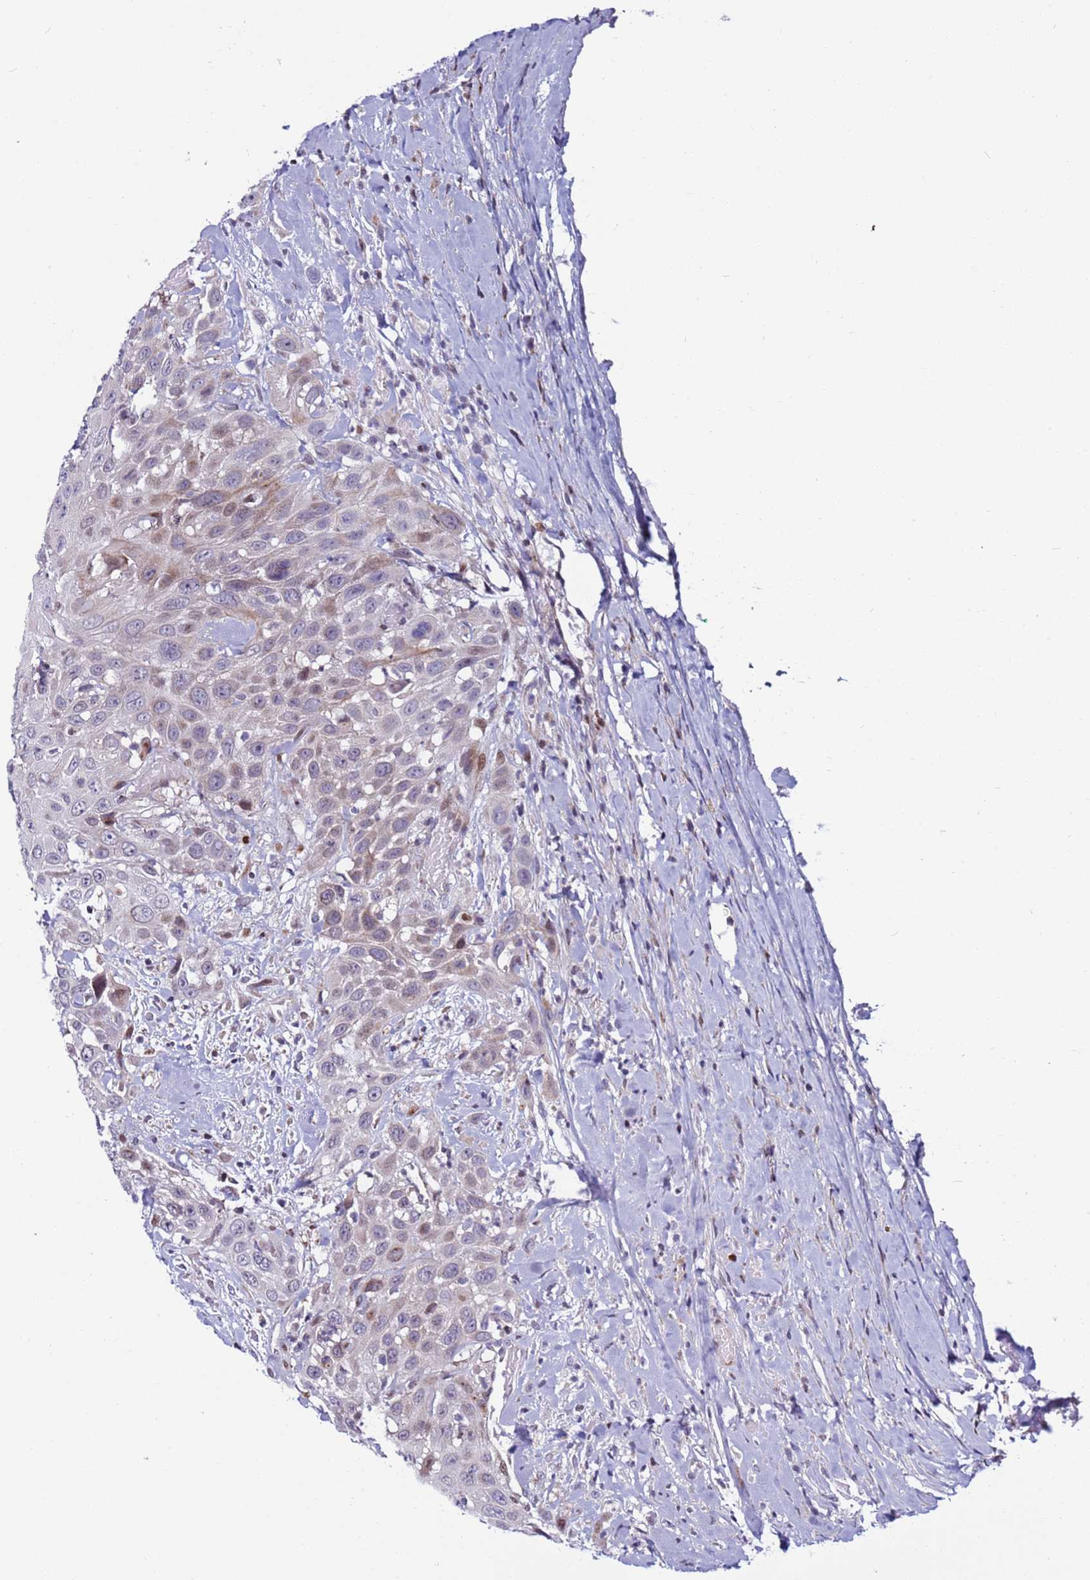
{"staining": {"intensity": "weak", "quantity": "<25%", "location": "cytoplasmic/membranous"}, "tissue": "head and neck cancer", "cell_type": "Tumor cells", "image_type": "cancer", "snomed": [{"axis": "morphology", "description": "Squamous cell carcinoma, NOS"}, {"axis": "topography", "description": "Head-Neck"}], "caption": "Immunohistochemistry (IHC) of human head and neck cancer displays no positivity in tumor cells.", "gene": "WBP11", "patient": {"sex": "male", "age": 81}}